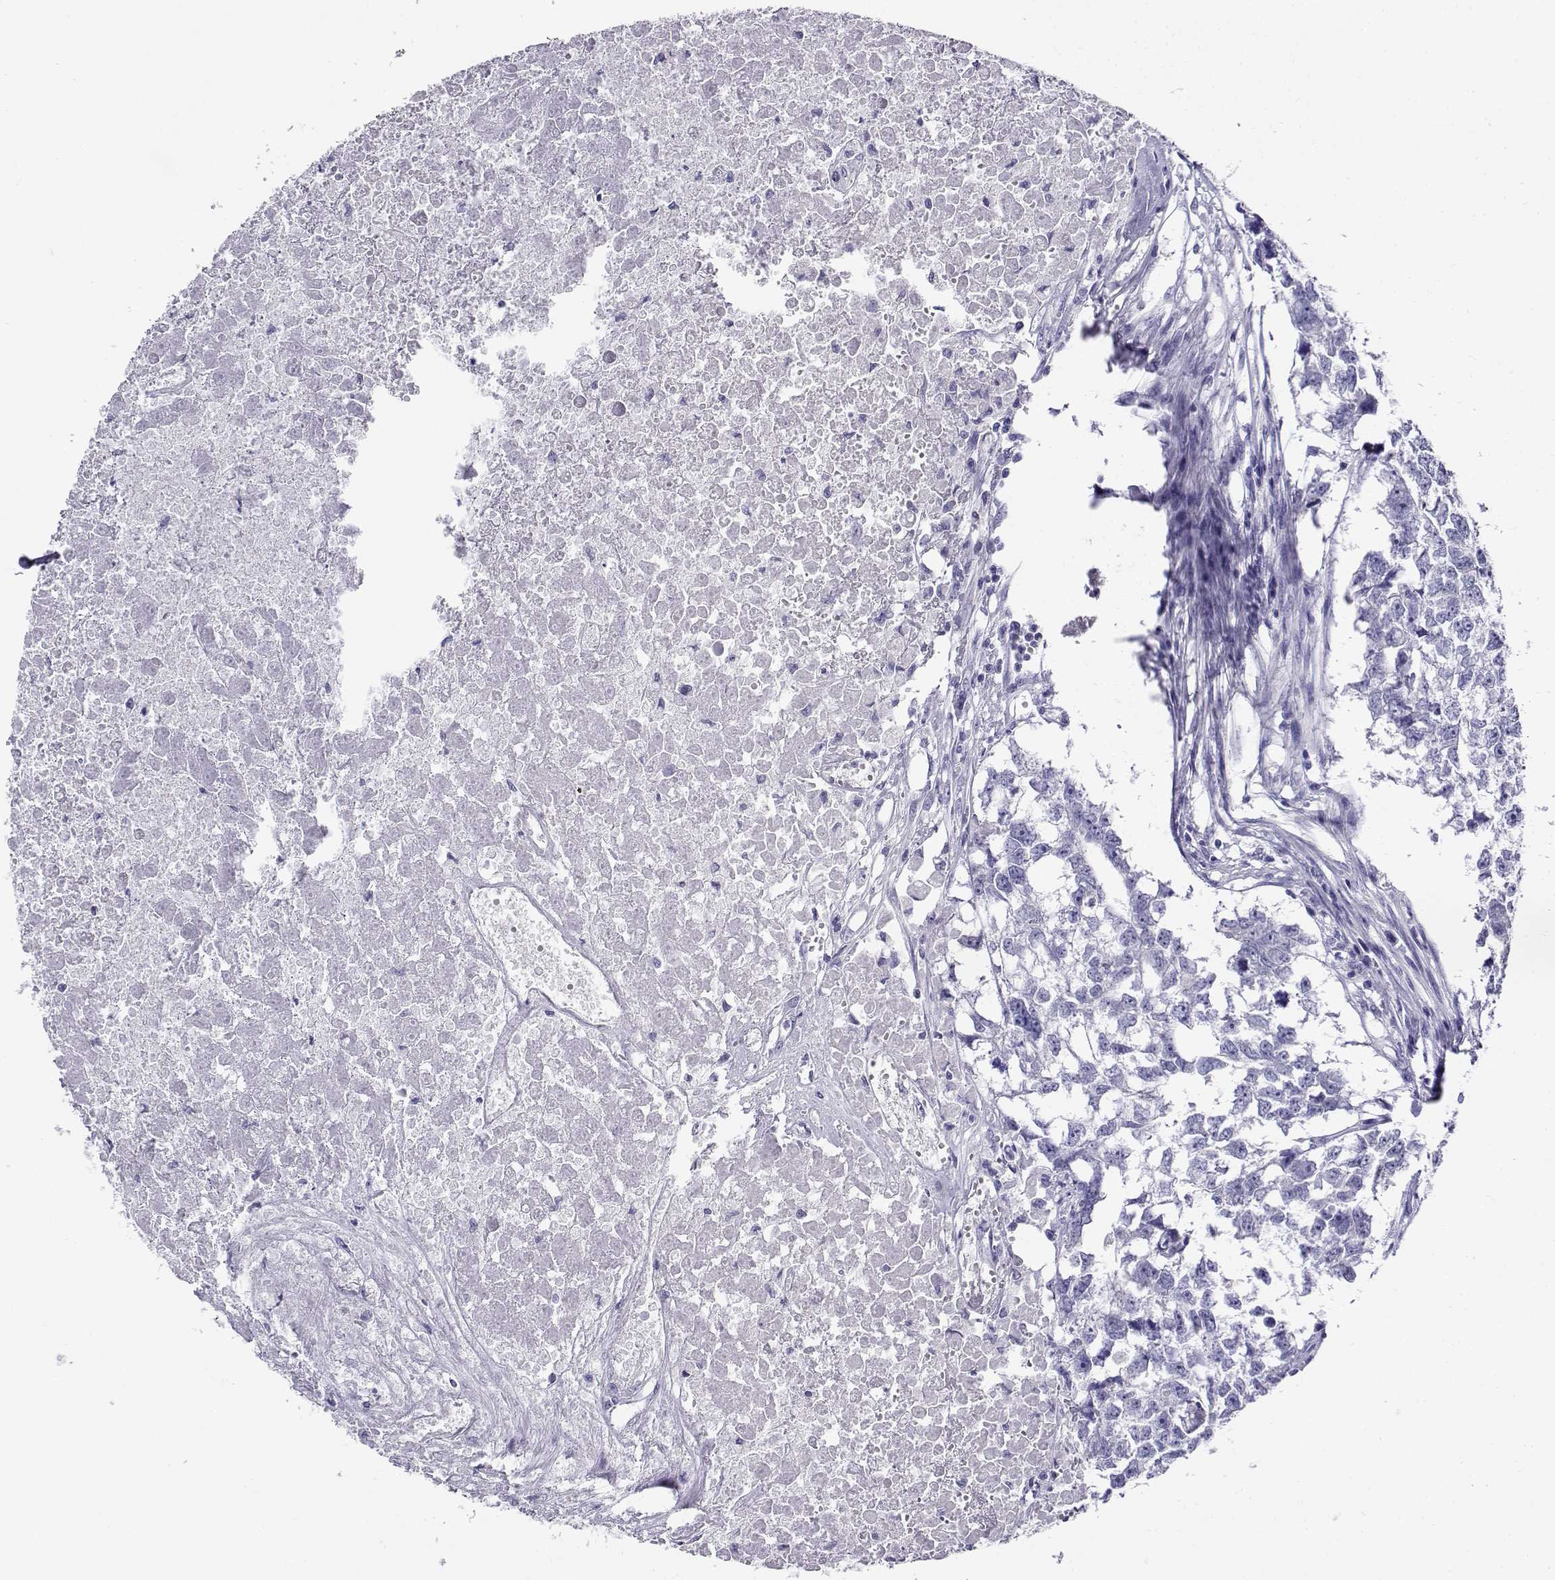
{"staining": {"intensity": "negative", "quantity": "none", "location": "none"}, "tissue": "testis cancer", "cell_type": "Tumor cells", "image_type": "cancer", "snomed": [{"axis": "morphology", "description": "Carcinoma, Embryonal, NOS"}, {"axis": "morphology", "description": "Teratoma, malignant, NOS"}, {"axis": "topography", "description": "Testis"}], "caption": "Testis teratoma (malignant) was stained to show a protein in brown. There is no significant staining in tumor cells.", "gene": "CABS1", "patient": {"sex": "male", "age": 44}}